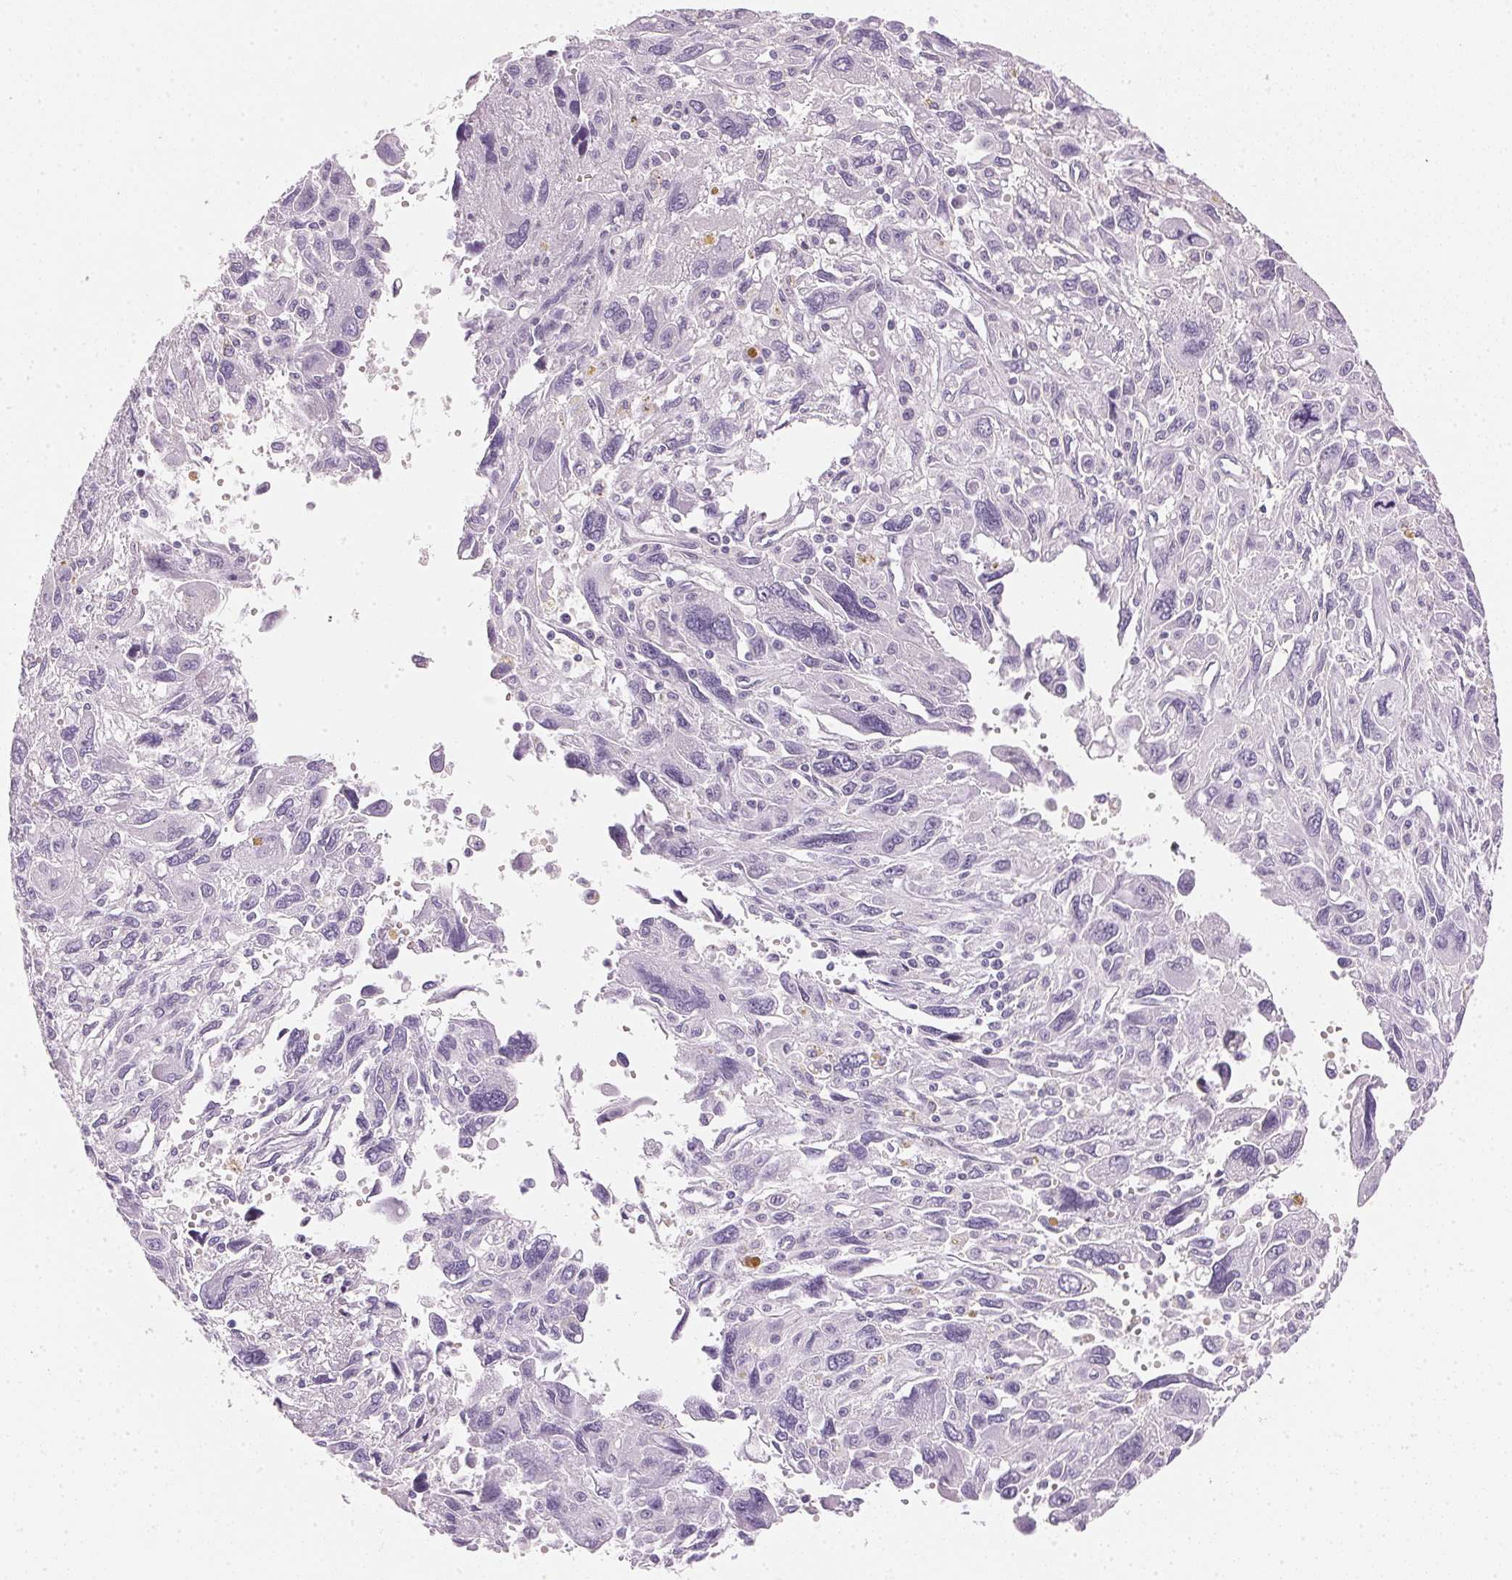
{"staining": {"intensity": "negative", "quantity": "none", "location": "none"}, "tissue": "pancreatic cancer", "cell_type": "Tumor cells", "image_type": "cancer", "snomed": [{"axis": "morphology", "description": "Adenocarcinoma, NOS"}, {"axis": "topography", "description": "Pancreas"}], "caption": "An IHC image of pancreatic adenocarcinoma is shown. There is no staining in tumor cells of pancreatic adenocarcinoma.", "gene": "IGFBP1", "patient": {"sex": "female", "age": 47}}